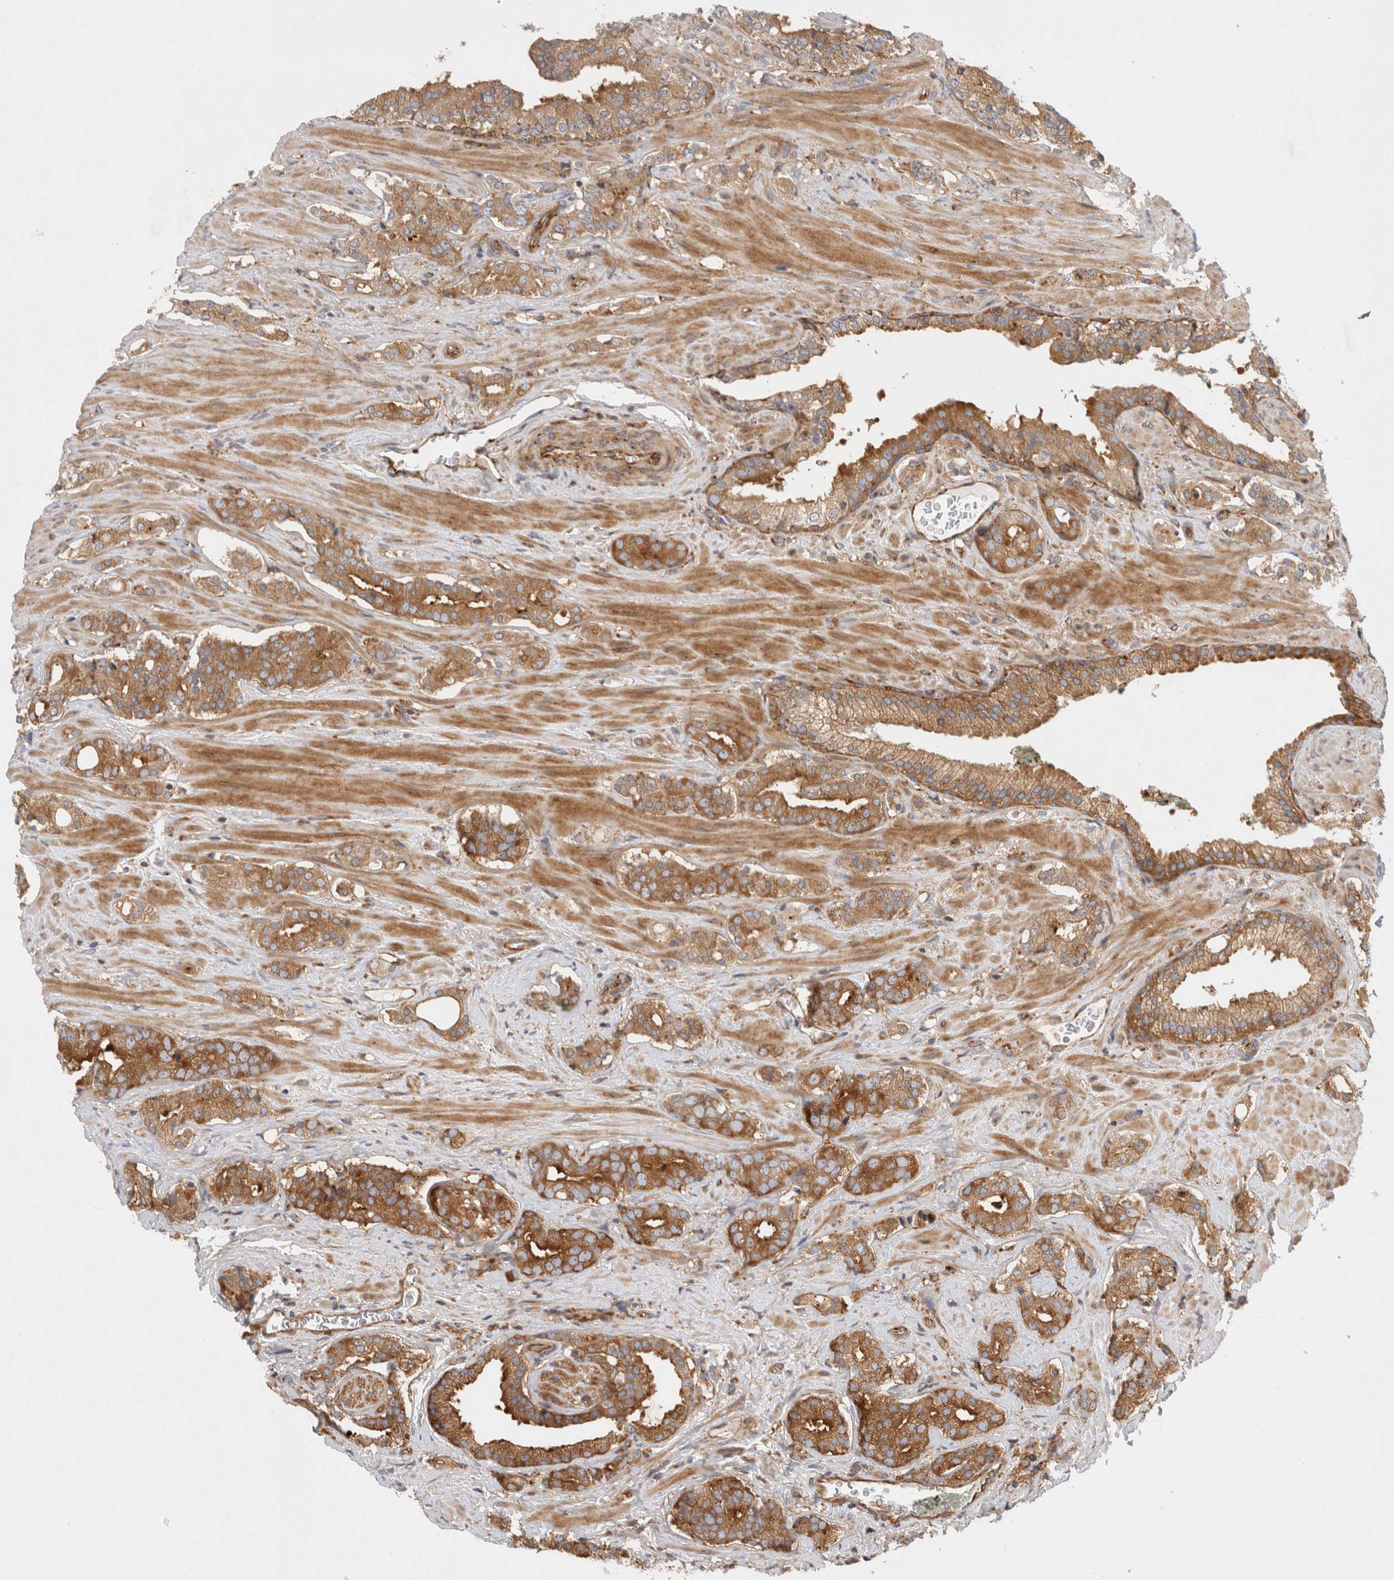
{"staining": {"intensity": "moderate", "quantity": ">75%", "location": "cytoplasmic/membranous"}, "tissue": "prostate cancer", "cell_type": "Tumor cells", "image_type": "cancer", "snomed": [{"axis": "morphology", "description": "Adenocarcinoma, High grade"}, {"axis": "topography", "description": "Prostate"}], "caption": "Tumor cells display medium levels of moderate cytoplasmic/membranous expression in about >75% of cells in prostate cancer (adenocarcinoma (high-grade)).", "gene": "GPR150", "patient": {"sex": "male", "age": 71}}